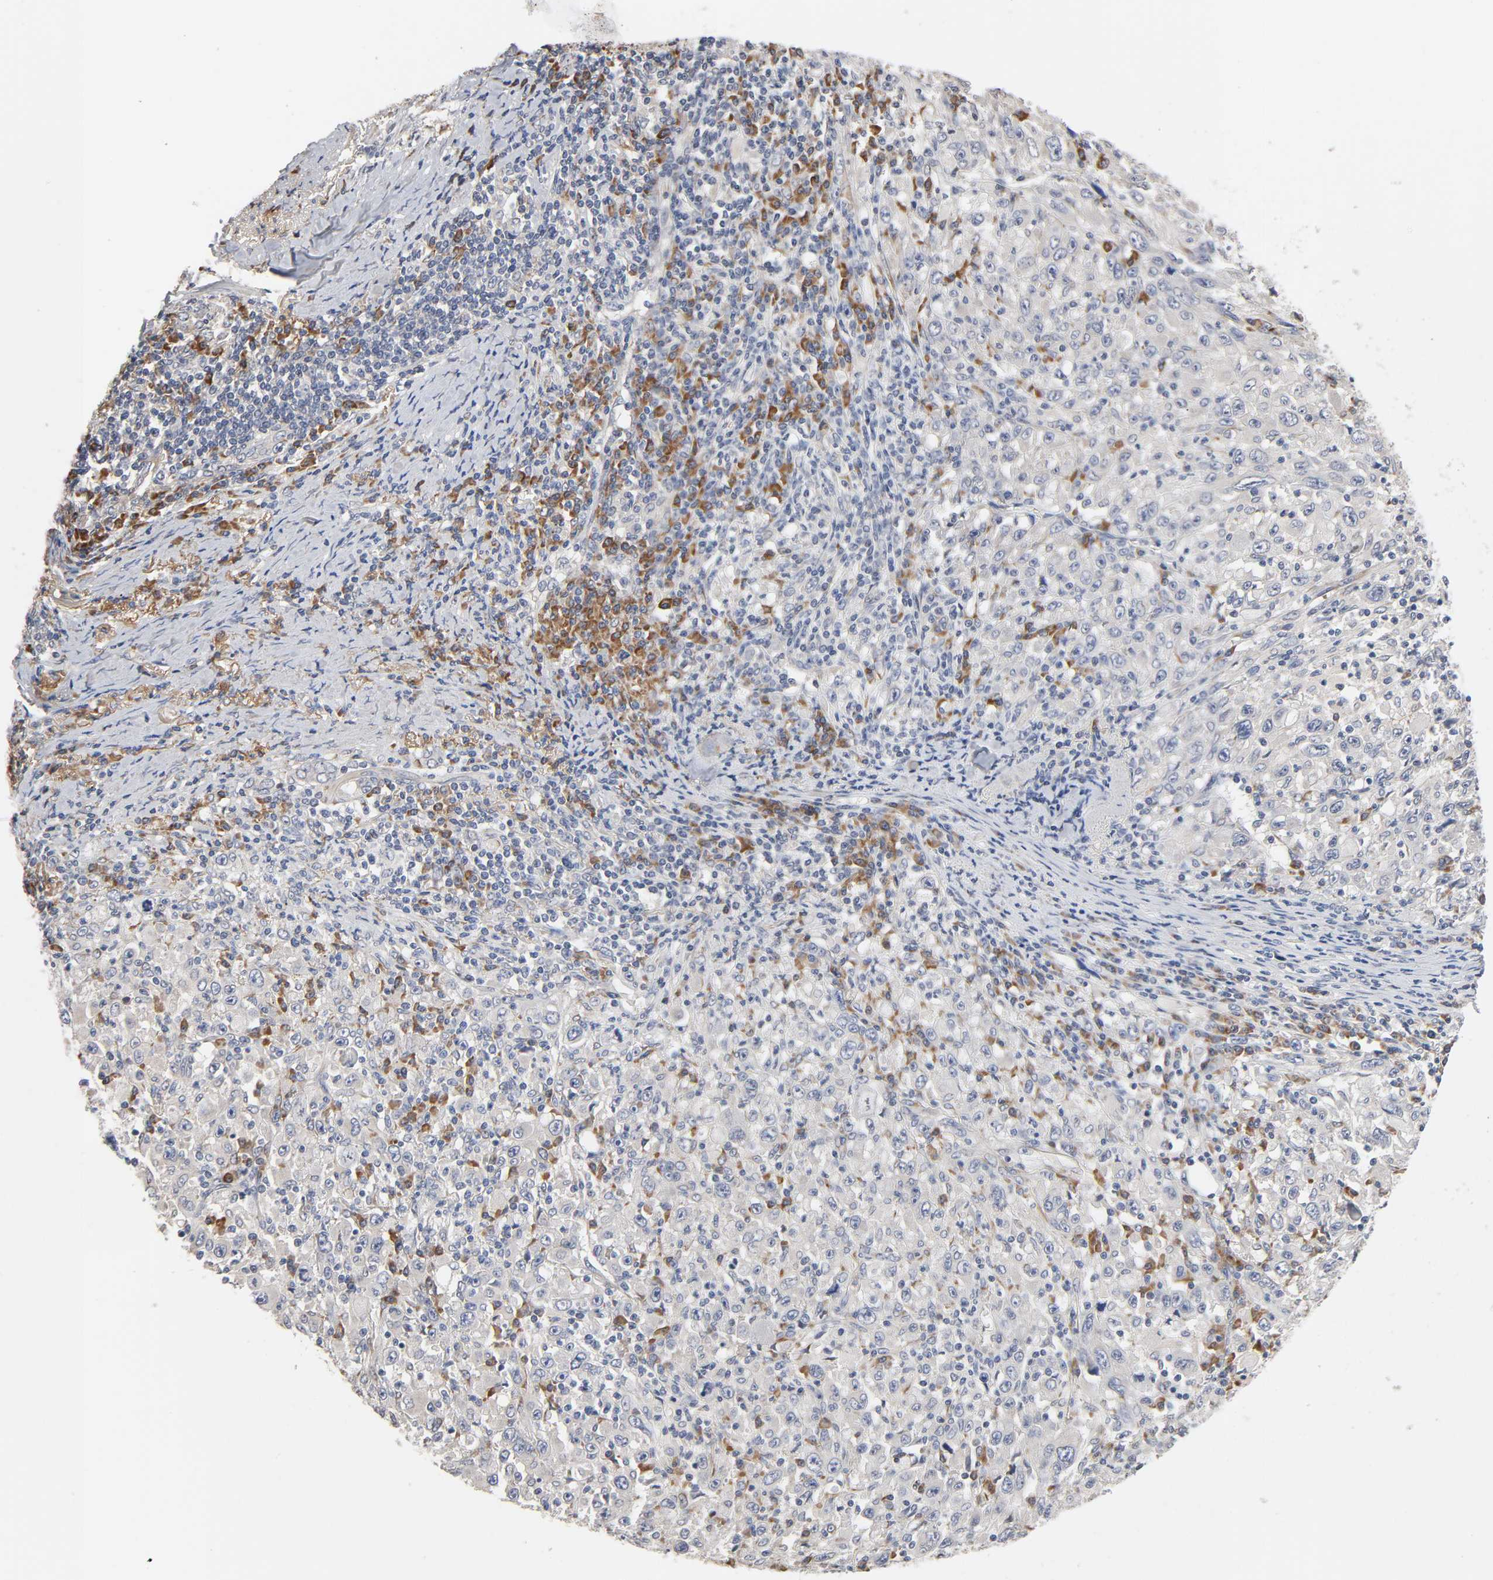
{"staining": {"intensity": "negative", "quantity": "none", "location": "none"}, "tissue": "melanoma", "cell_type": "Tumor cells", "image_type": "cancer", "snomed": [{"axis": "morphology", "description": "Malignant melanoma, Metastatic site"}, {"axis": "topography", "description": "Skin"}], "caption": "This is an immunohistochemistry micrograph of human malignant melanoma (metastatic site). There is no positivity in tumor cells.", "gene": "HDLBP", "patient": {"sex": "female", "age": 56}}